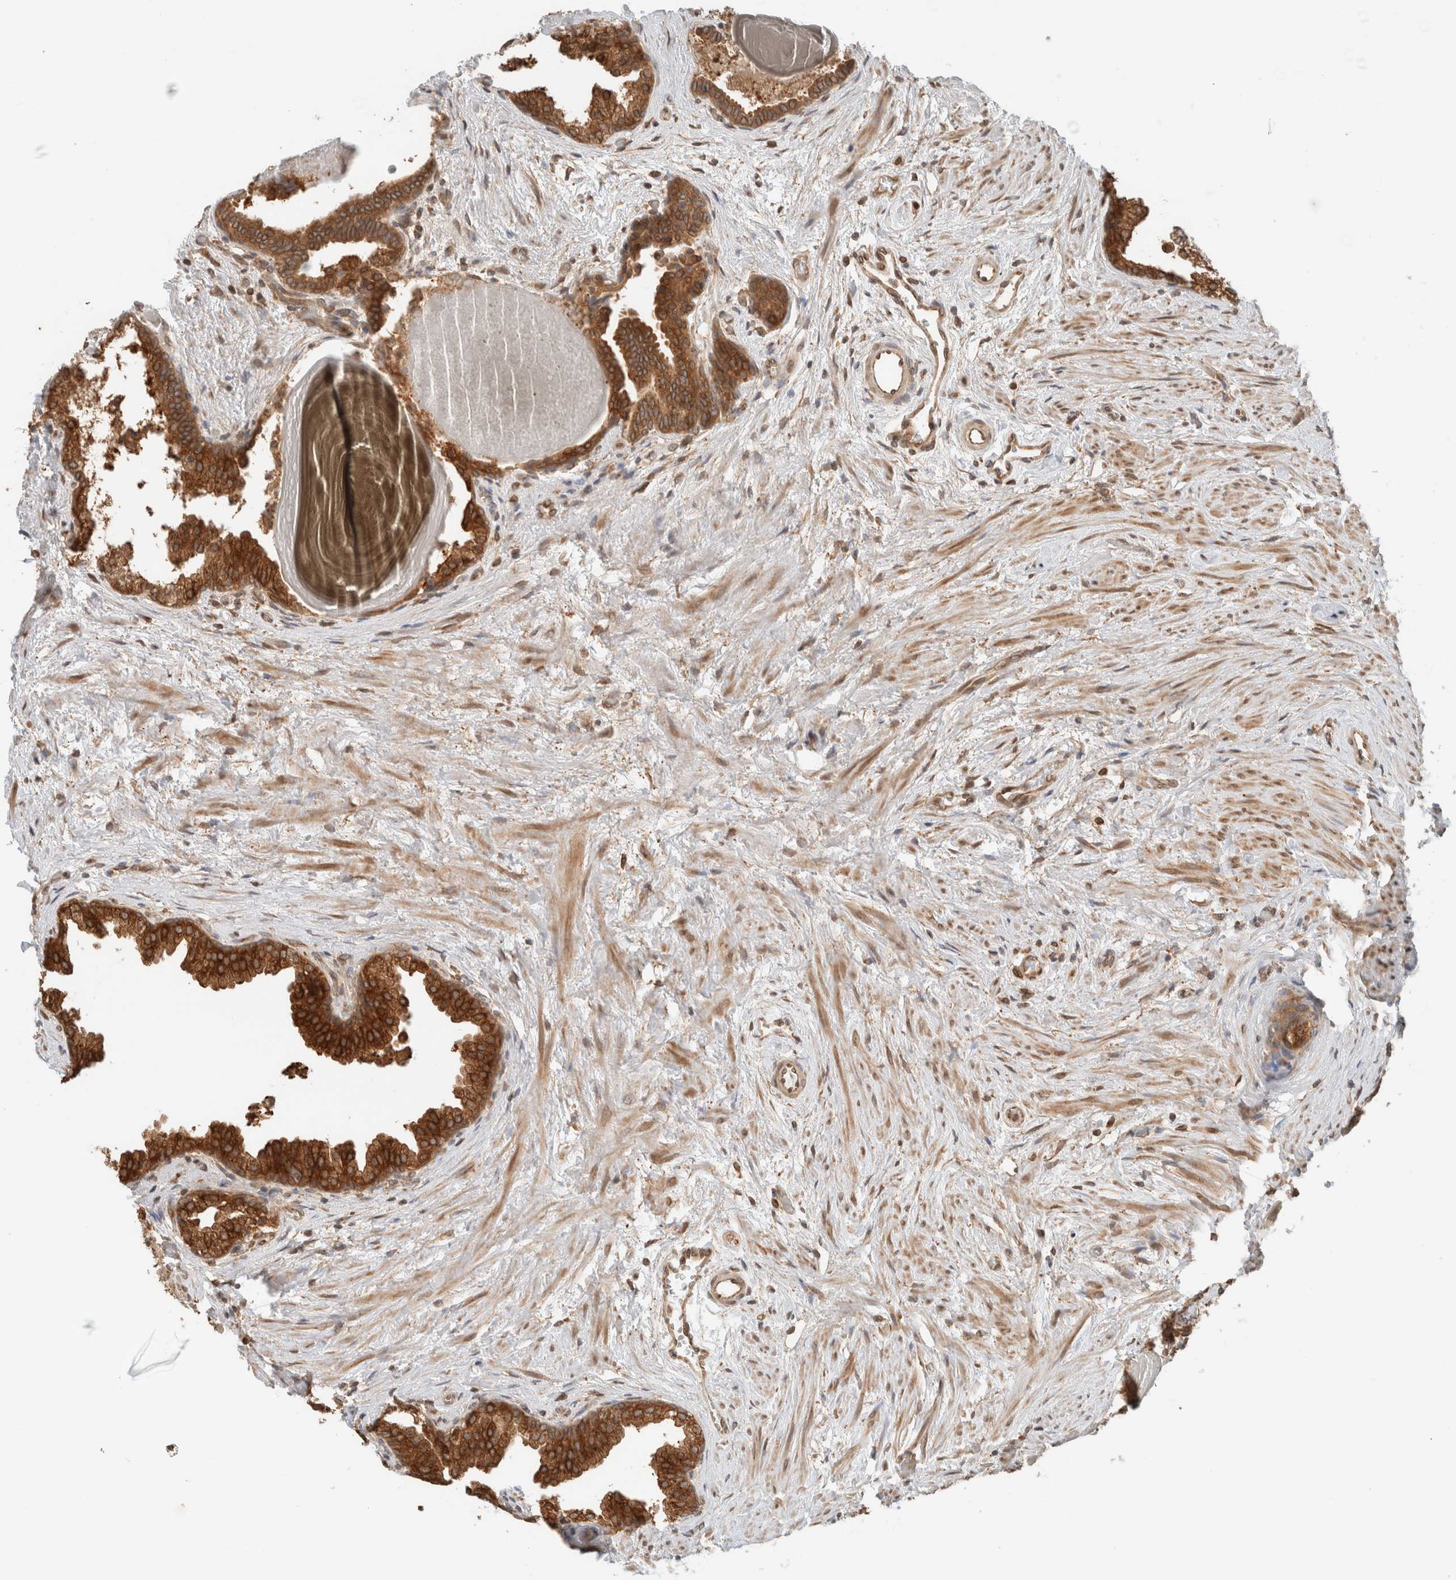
{"staining": {"intensity": "strong", "quantity": ">75%", "location": "cytoplasmic/membranous"}, "tissue": "prostate", "cell_type": "Glandular cells", "image_type": "normal", "snomed": [{"axis": "morphology", "description": "Normal tissue, NOS"}, {"axis": "topography", "description": "Prostate"}], "caption": "Prostate stained with immunohistochemistry (IHC) reveals strong cytoplasmic/membranous staining in approximately >75% of glandular cells. (brown staining indicates protein expression, while blue staining denotes nuclei).", "gene": "ARFGEF2", "patient": {"sex": "male", "age": 48}}